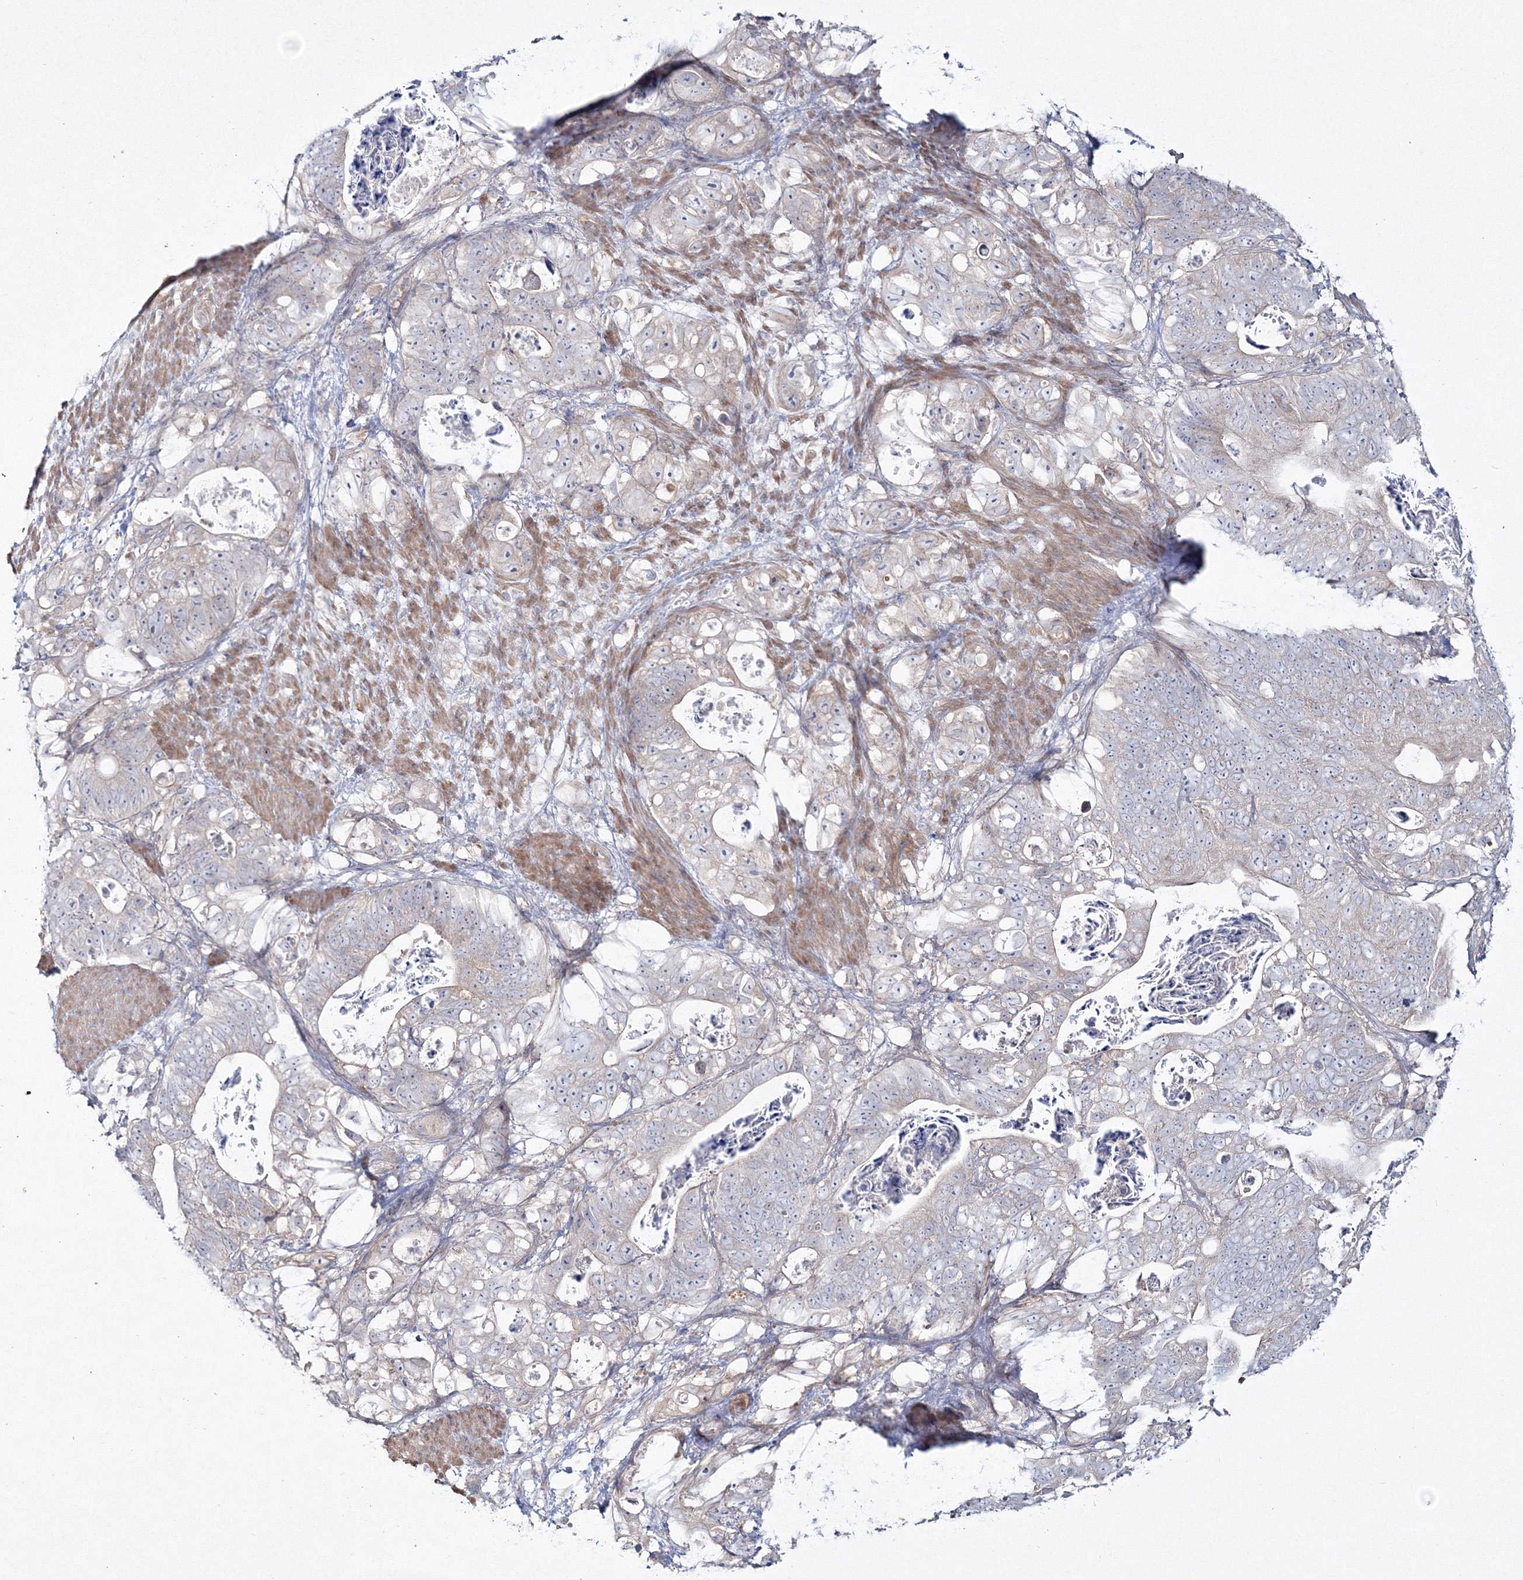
{"staining": {"intensity": "negative", "quantity": "none", "location": "none"}, "tissue": "stomach cancer", "cell_type": "Tumor cells", "image_type": "cancer", "snomed": [{"axis": "morphology", "description": "Normal tissue, NOS"}, {"axis": "morphology", "description": "Adenocarcinoma, NOS"}, {"axis": "topography", "description": "Stomach"}], "caption": "Stomach cancer (adenocarcinoma) was stained to show a protein in brown. There is no significant staining in tumor cells. (Immunohistochemistry (ihc), brightfield microscopy, high magnification).", "gene": "IPMK", "patient": {"sex": "female", "age": 89}}